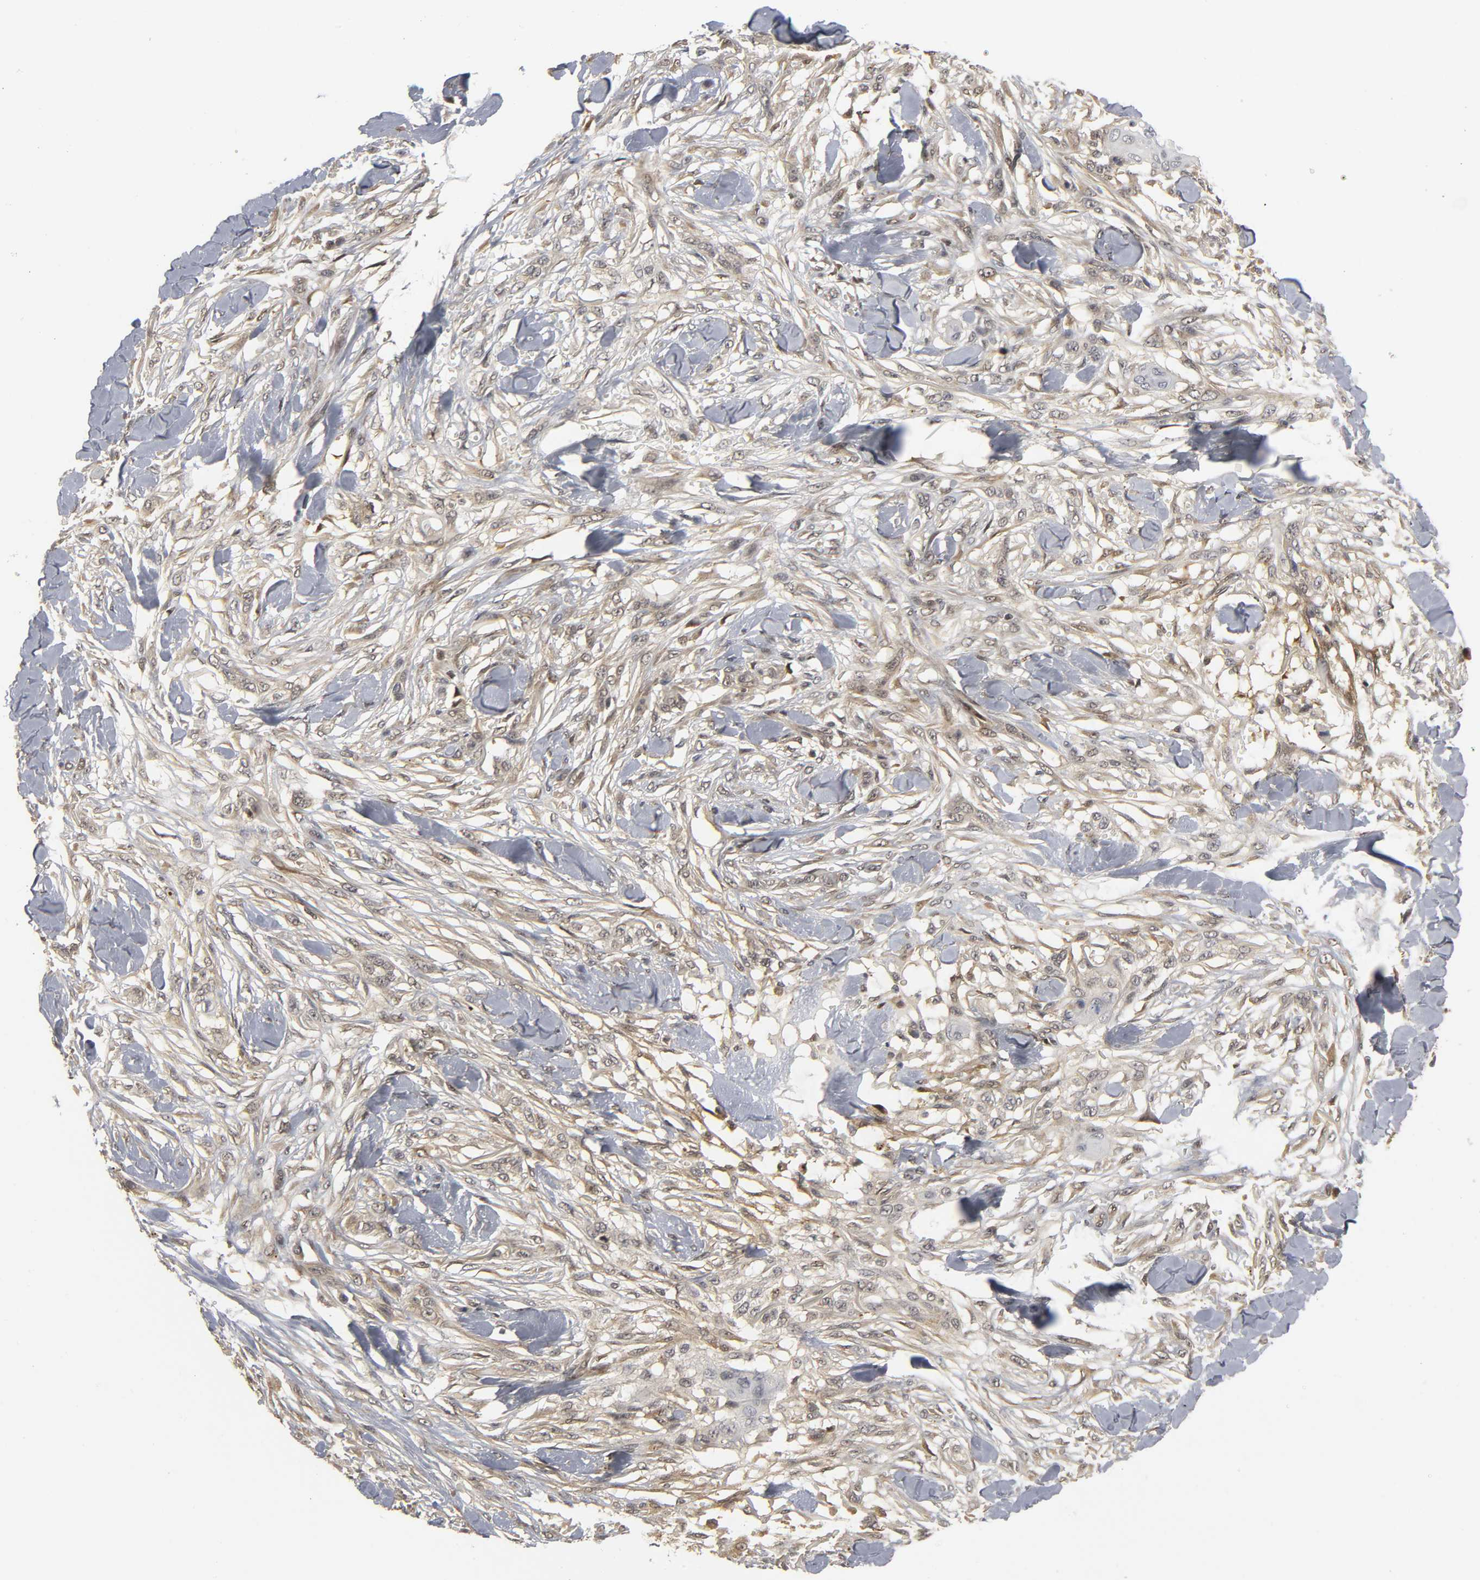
{"staining": {"intensity": "weak", "quantity": "25%-75%", "location": "cytoplasmic/membranous"}, "tissue": "skin cancer", "cell_type": "Tumor cells", "image_type": "cancer", "snomed": [{"axis": "morphology", "description": "Normal tissue, NOS"}, {"axis": "morphology", "description": "Squamous cell carcinoma, NOS"}, {"axis": "topography", "description": "Skin"}], "caption": "The histopathology image shows a brown stain indicating the presence of a protein in the cytoplasmic/membranous of tumor cells in skin squamous cell carcinoma.", "gene": "PARK7", "patient": {"sex": "female", "age": 59}}